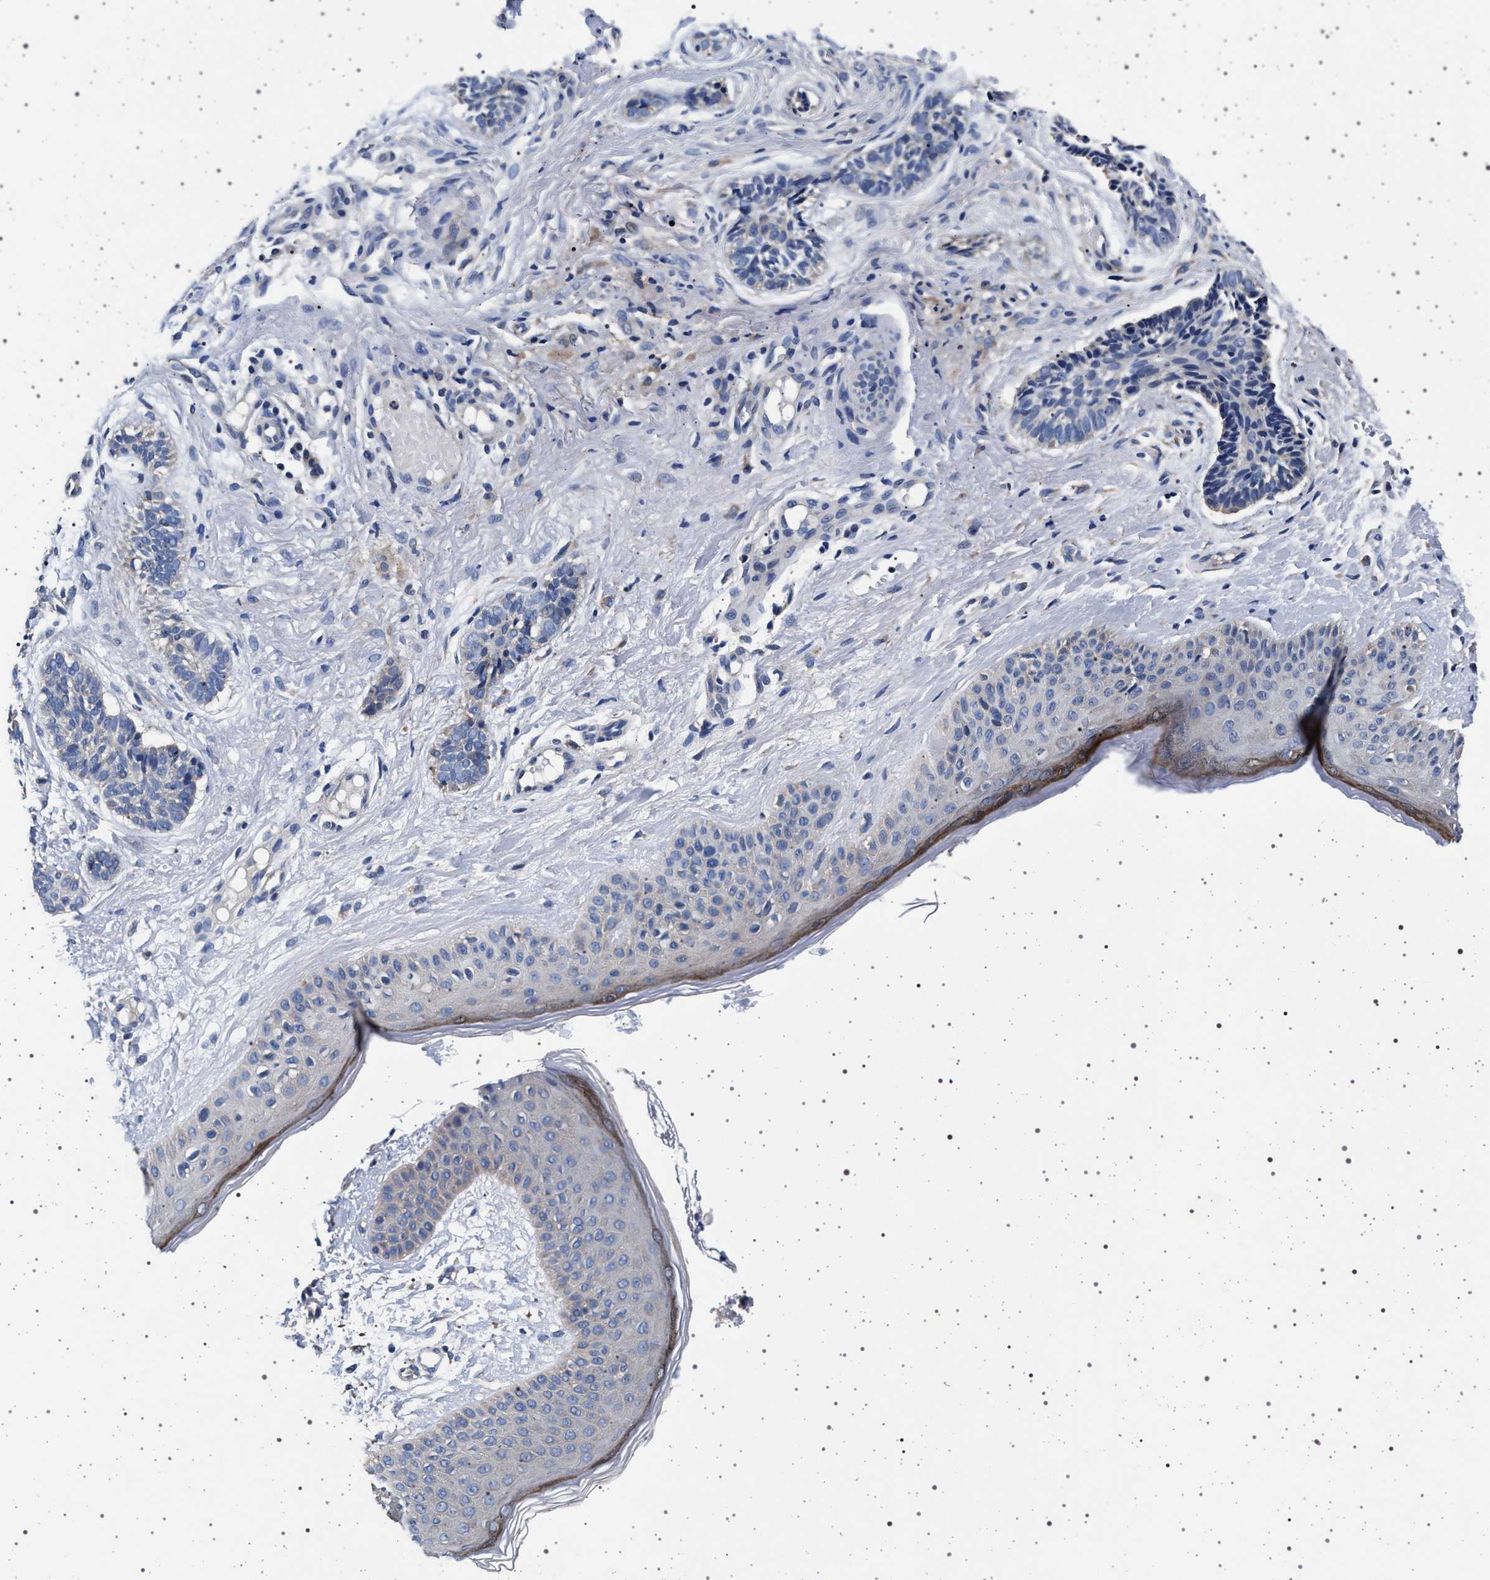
{"staining": {"intensity": "negative", "quantity": "none", "location": "none"}, "tissue": "skin cancer", "cell_type": "Tumor cells", "image_type": "cancer", "snomed": [{"axis": "morphology", "description": "Normal tissue, NOS"}, {"axis": "morphology", "description": "Basal cell carcinoma"}, {"axis": "topography", "description": "Skin"}], "caption": "Tumor cells are negative for protein expression in human skin cancer.", "gene": "MAP3K2", "patient": {"sex": "male", "age": 63}}